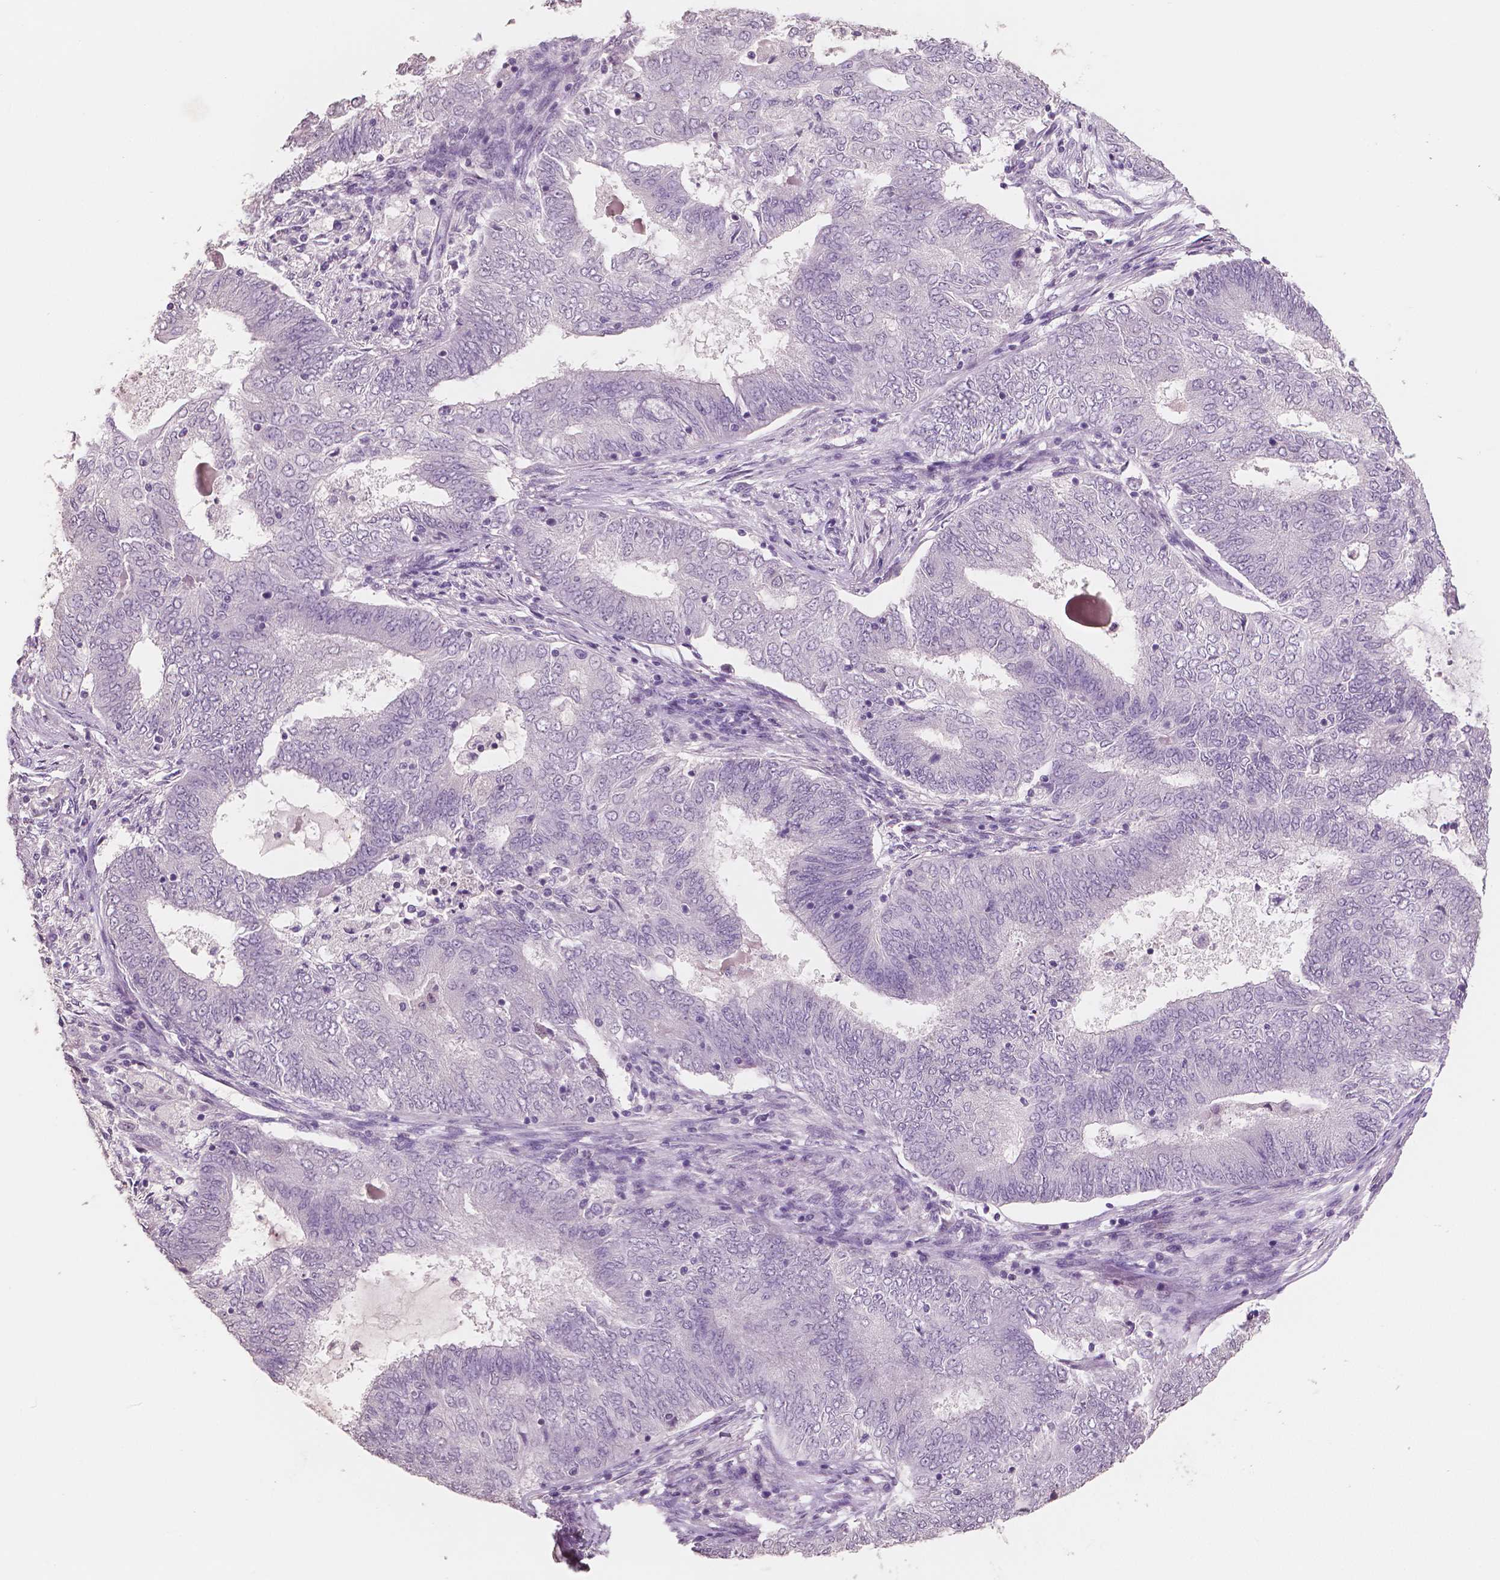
{"staining": {"intensity": "negative", "quantity": "none", "location": "none"}, "tissue": "endometrial cancer", "cell_type": "Tumor cells", "image_type": "cancer", "snomed": [{"axis": "morphology", "description": "Adenocarcinoma, NOS"}, {"axis": "topography", "description": "Endometrium"}], "caption": "Immunohistochemical staining of human adenocarcinoma (endometrial) displays no significant staining in tumor cells.", "gene": "NECAB1", "patient": {"sex": "female", "age": 62}}